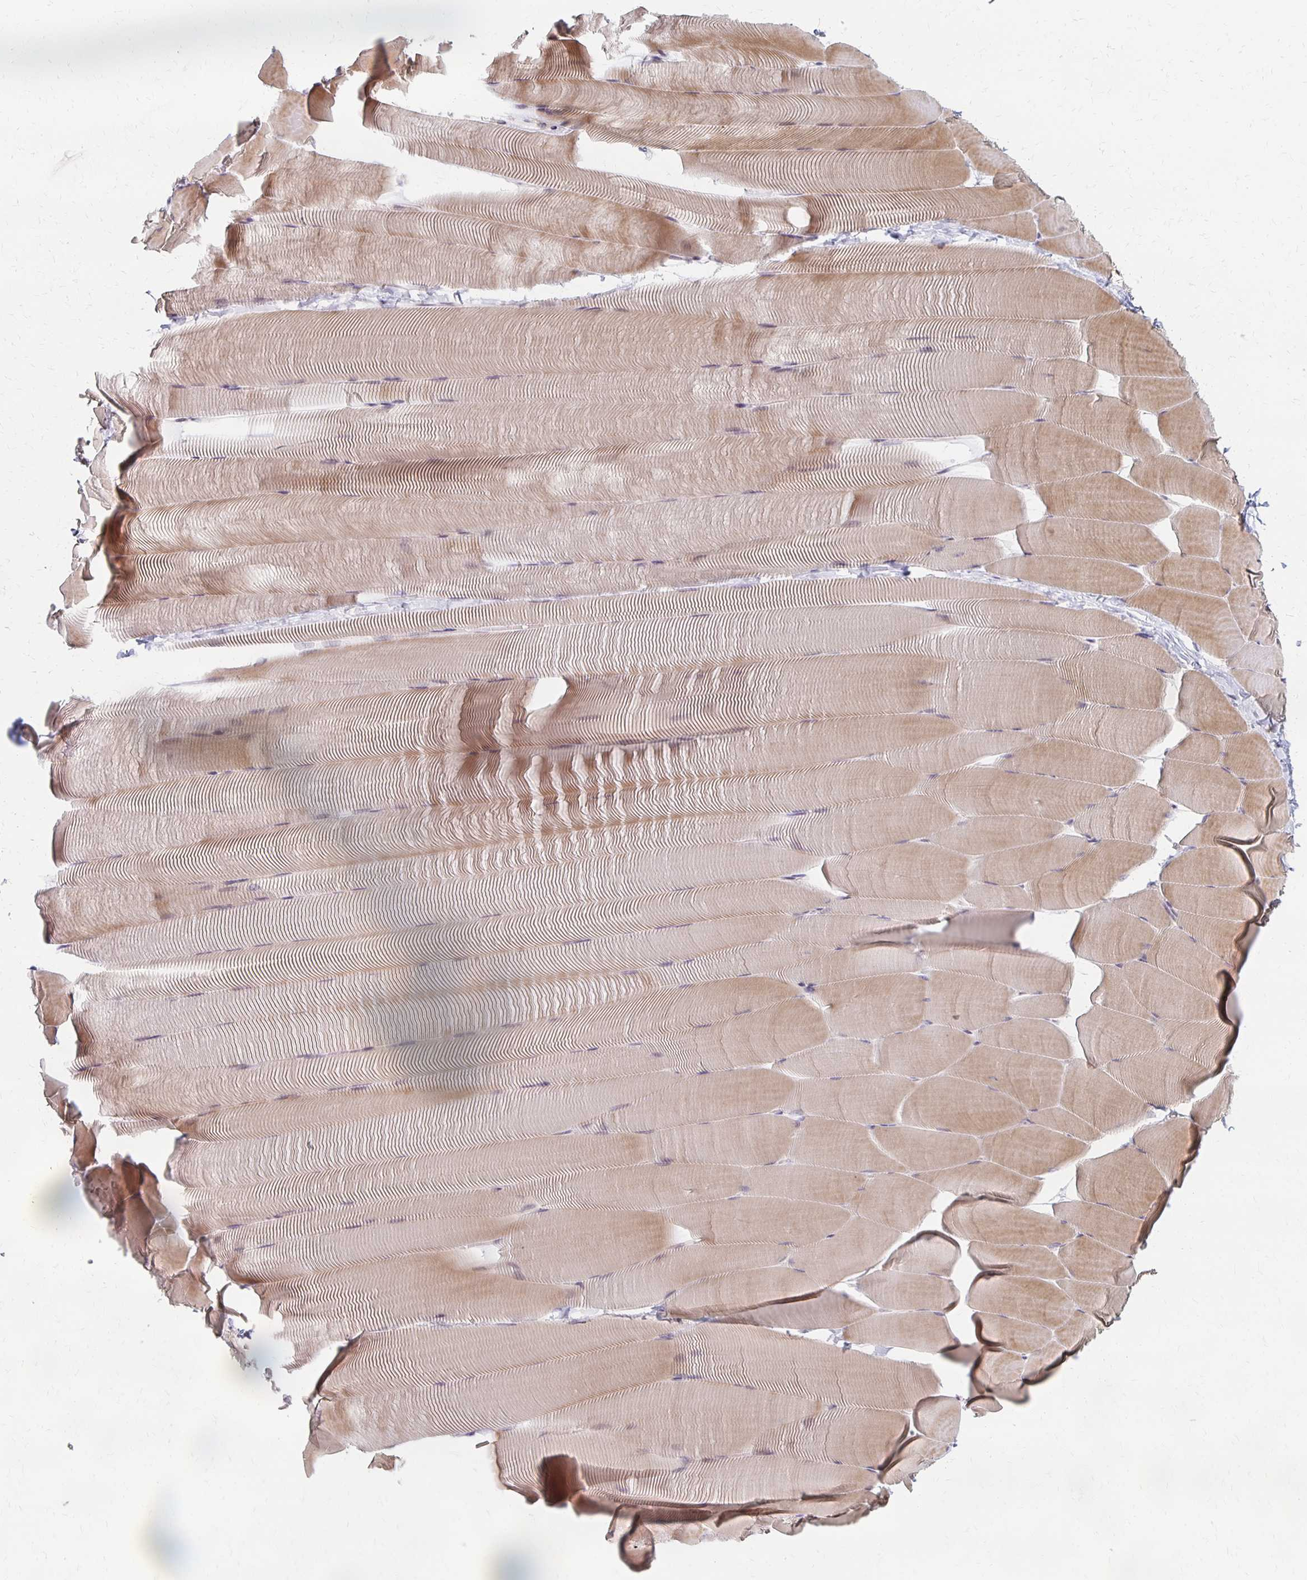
{"staining": {"intensity": "weak", "quantity": "25%-75%", "location": "cytoplasmic/membranous"}, "tissue": "skeletal muscle", "cell_type": "Myocytes", "image_type": "normal", "snomed": [{"axis": "morphology", "description": "Normal tissue, NOS"}, {"axis": "topography", "description": "Skeletal muscle"}], "caption": "Protein expression analysis of unremarkable human skeletal muscle reveals weak cytoplasmic/membranous expression in about 25%-75% of myocytes. The protein of interest is shown in brown color, while the nuclei are stained blue.", "gene": "PRKCB", "patient": {"sex": "male", "age": 25}}